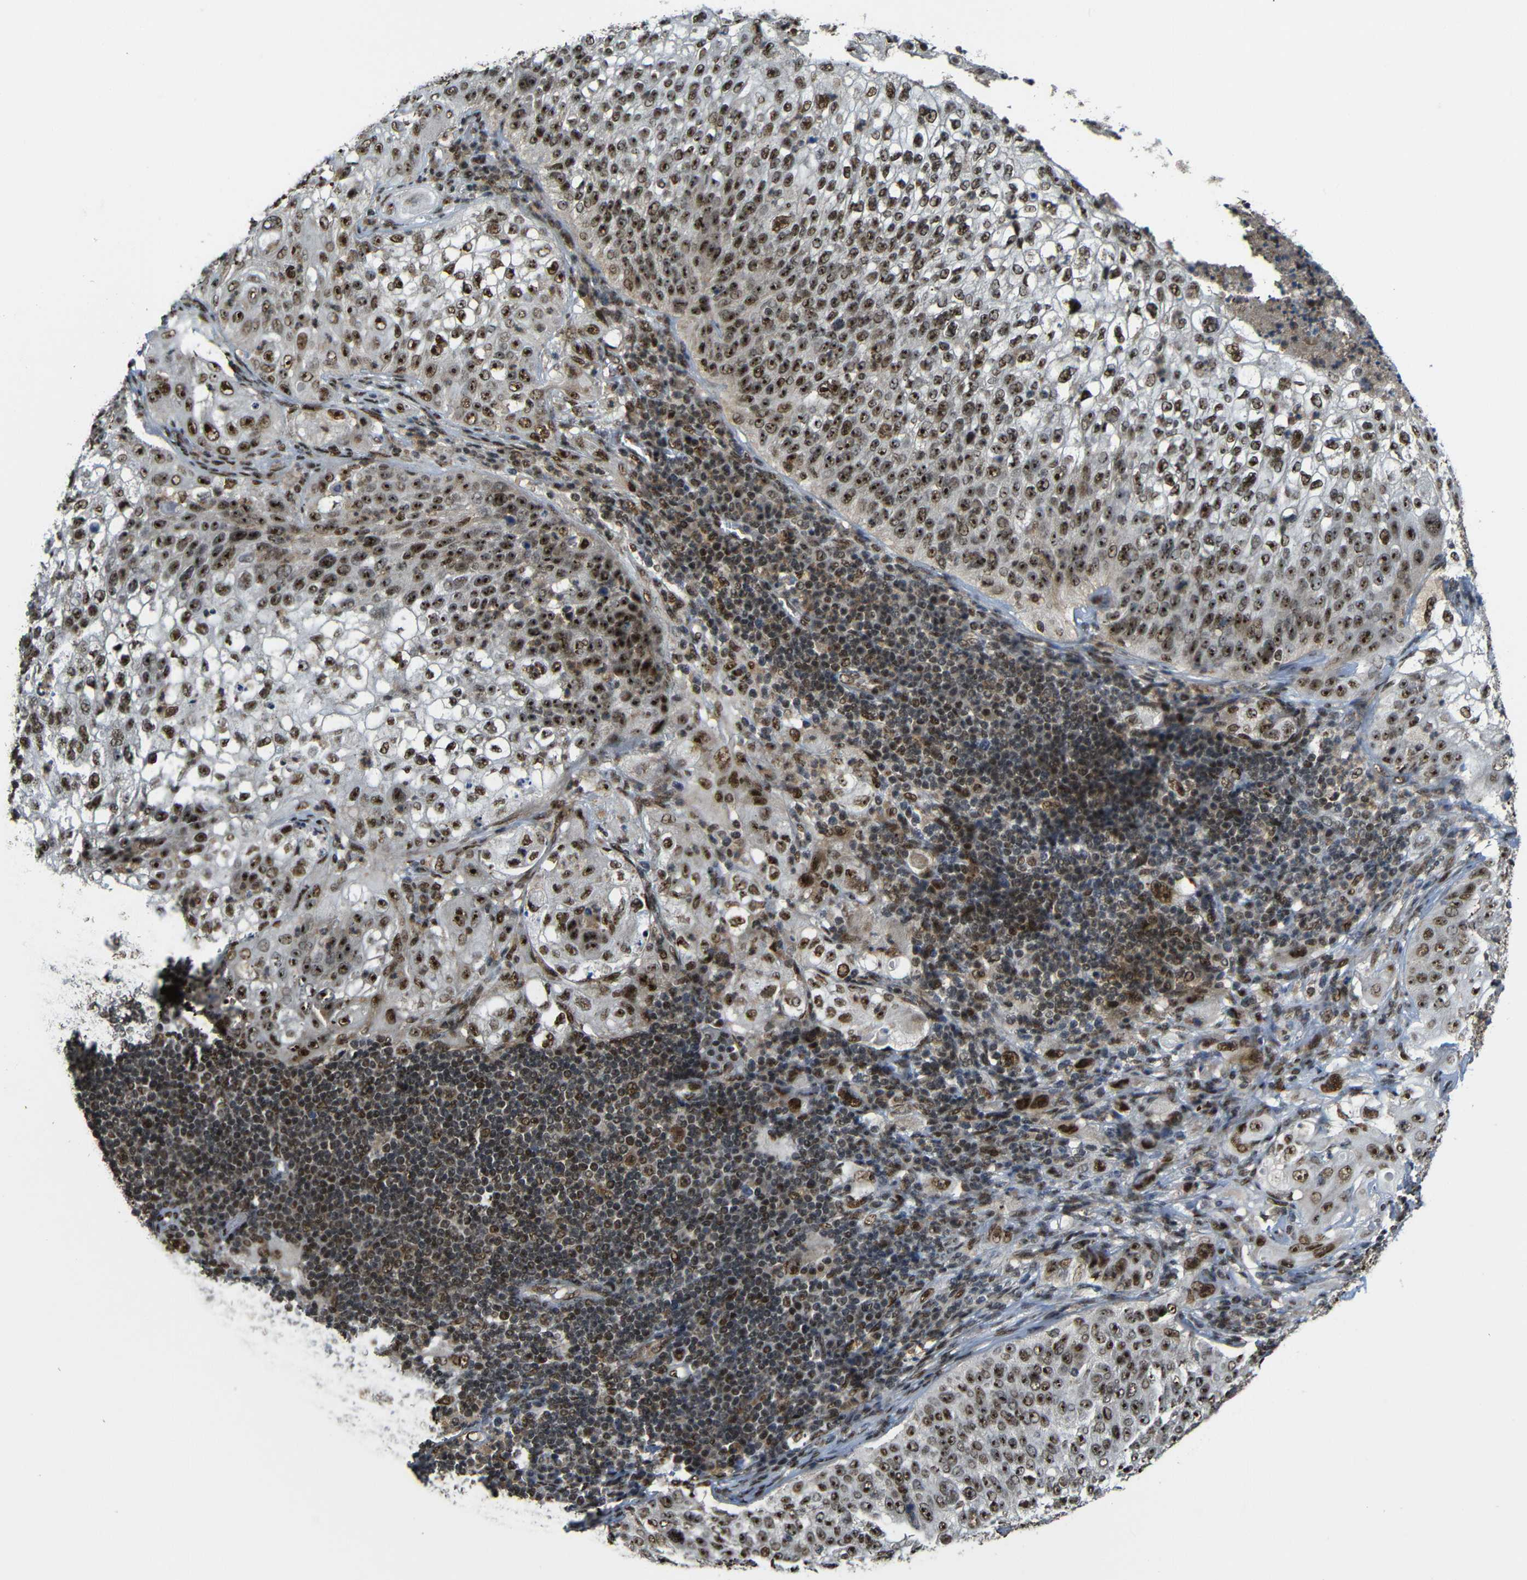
{"staining": {"intensity": "moderate", "quantity": ">75%", "location": "cytoplasmic/membranous,nuclear"}, "tissue": "lung cancer", "cell_type": "Tumor cells", "image_type": "cancer", "snomed": [{"axis": "morphology", "description": "Inflammation, NOS"}, {"axis": "morphology", "description": "Squamous cell carcinoma, NOS"}, {"axis": "topography", "description": "Lymph node"}, {"axis": "topography", "description": "Soft tissue"}, {"axis": "topography", "description": "Lung"}], "caption": "A brown stain labels moderate cytoplasmic/membranous and nuclear positivity of a protein in human lung squamous cell carcinoma tumor cells.", "gene": "TCF7L2", "patient": {"sex": "male", "age": 66}}